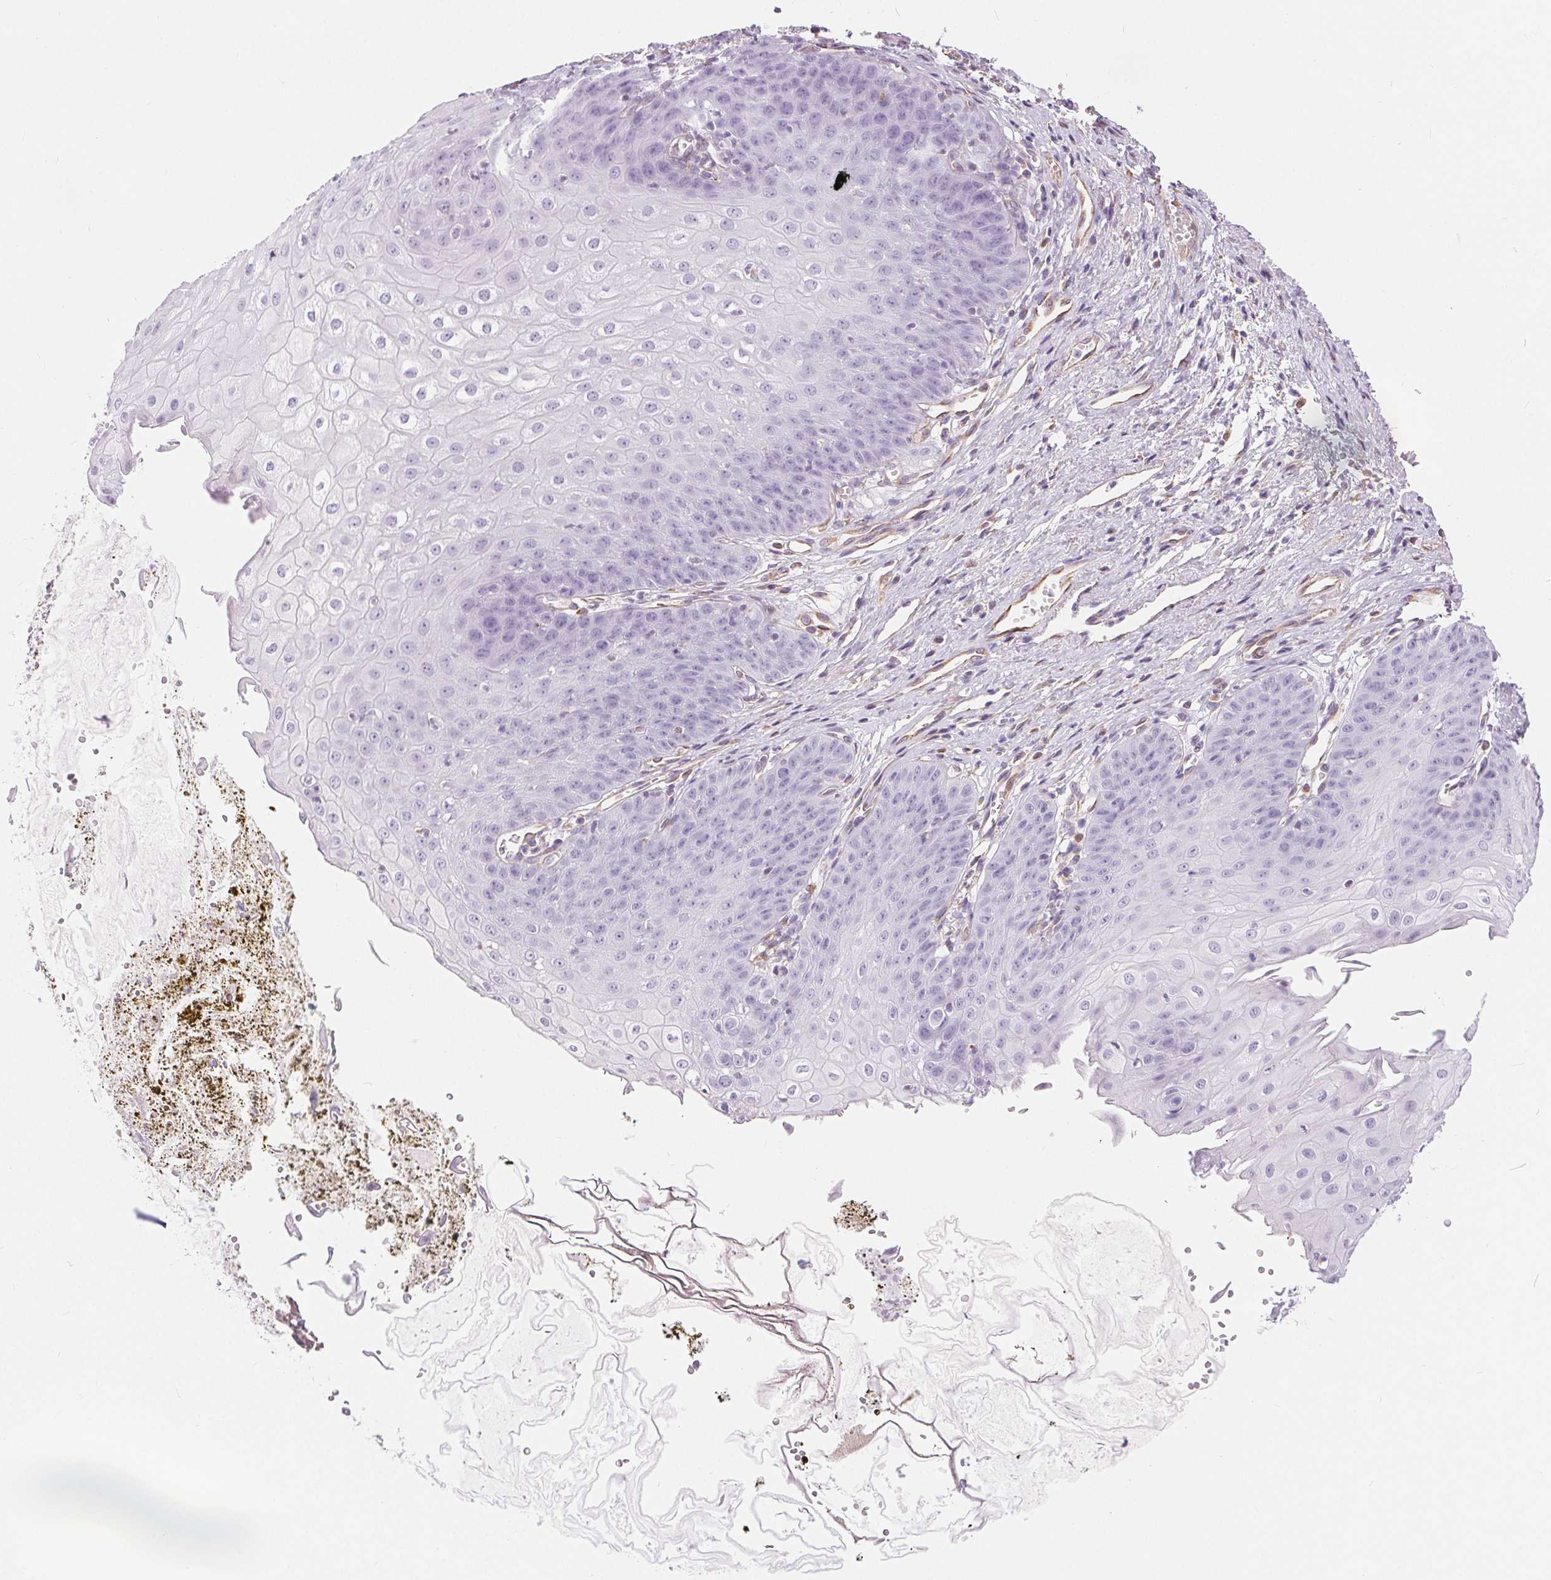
{"staining": {"intensity": "negative", "quantity": "none", "location": "none"}, "tissue": "esophagus", "cell_type": "Squamous epithelial cells", "image_type": "normal", "snomed": [{"axis": "morphology", "description": "Normal tissue, NOS"}, {"axis": "topography", "description": "Esophagus"}], "caption": "A photomicrograph of human esophagus is negative for staining in squamous epithelial cells.", "gene": "GFAP", "patient": {"sex": "male", "age": 71}}